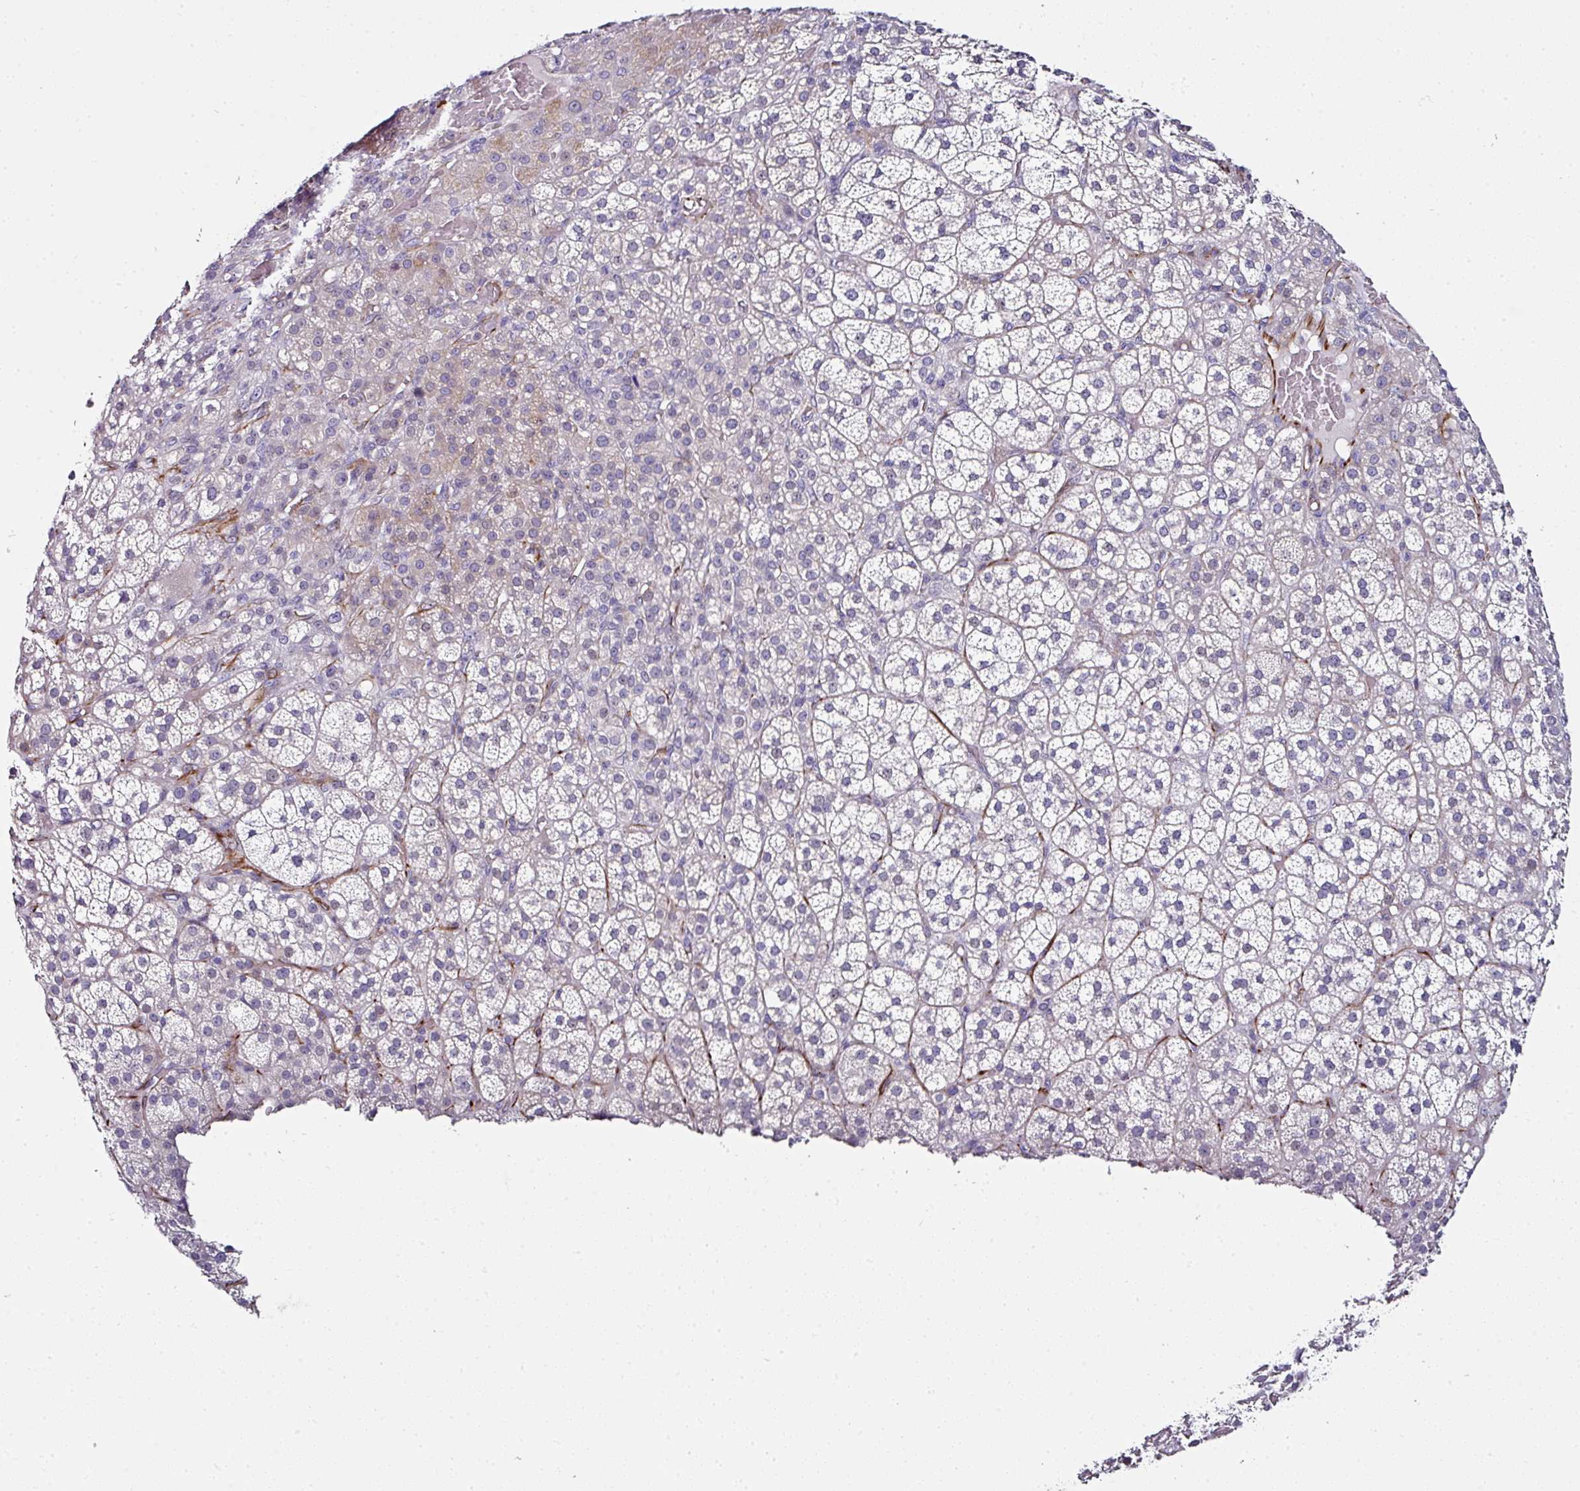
{"staining": {"intensity": "weak", "quantity": "<25%", "location": "cytoplasmic/membranous"}, "tissue": "adrenal gland", "cell_type": "Glandular cells", "image_type": "normal", "snomed": [{"axis": "morphology", "description": "Normal tissue, NOS"}, {"axis": "topography", "description": "Adrenal gland"}], "caption": "Glandular cells show no significant staining in normal adrenal gland. The staining was performed using DAB to visualize the protein expression in brown, while the nuclei were stained in blue with hematoxylin (Magnification: 20x).", "gene": "TMPRSS9", "patient": {"sex": "female", "age": 60}}